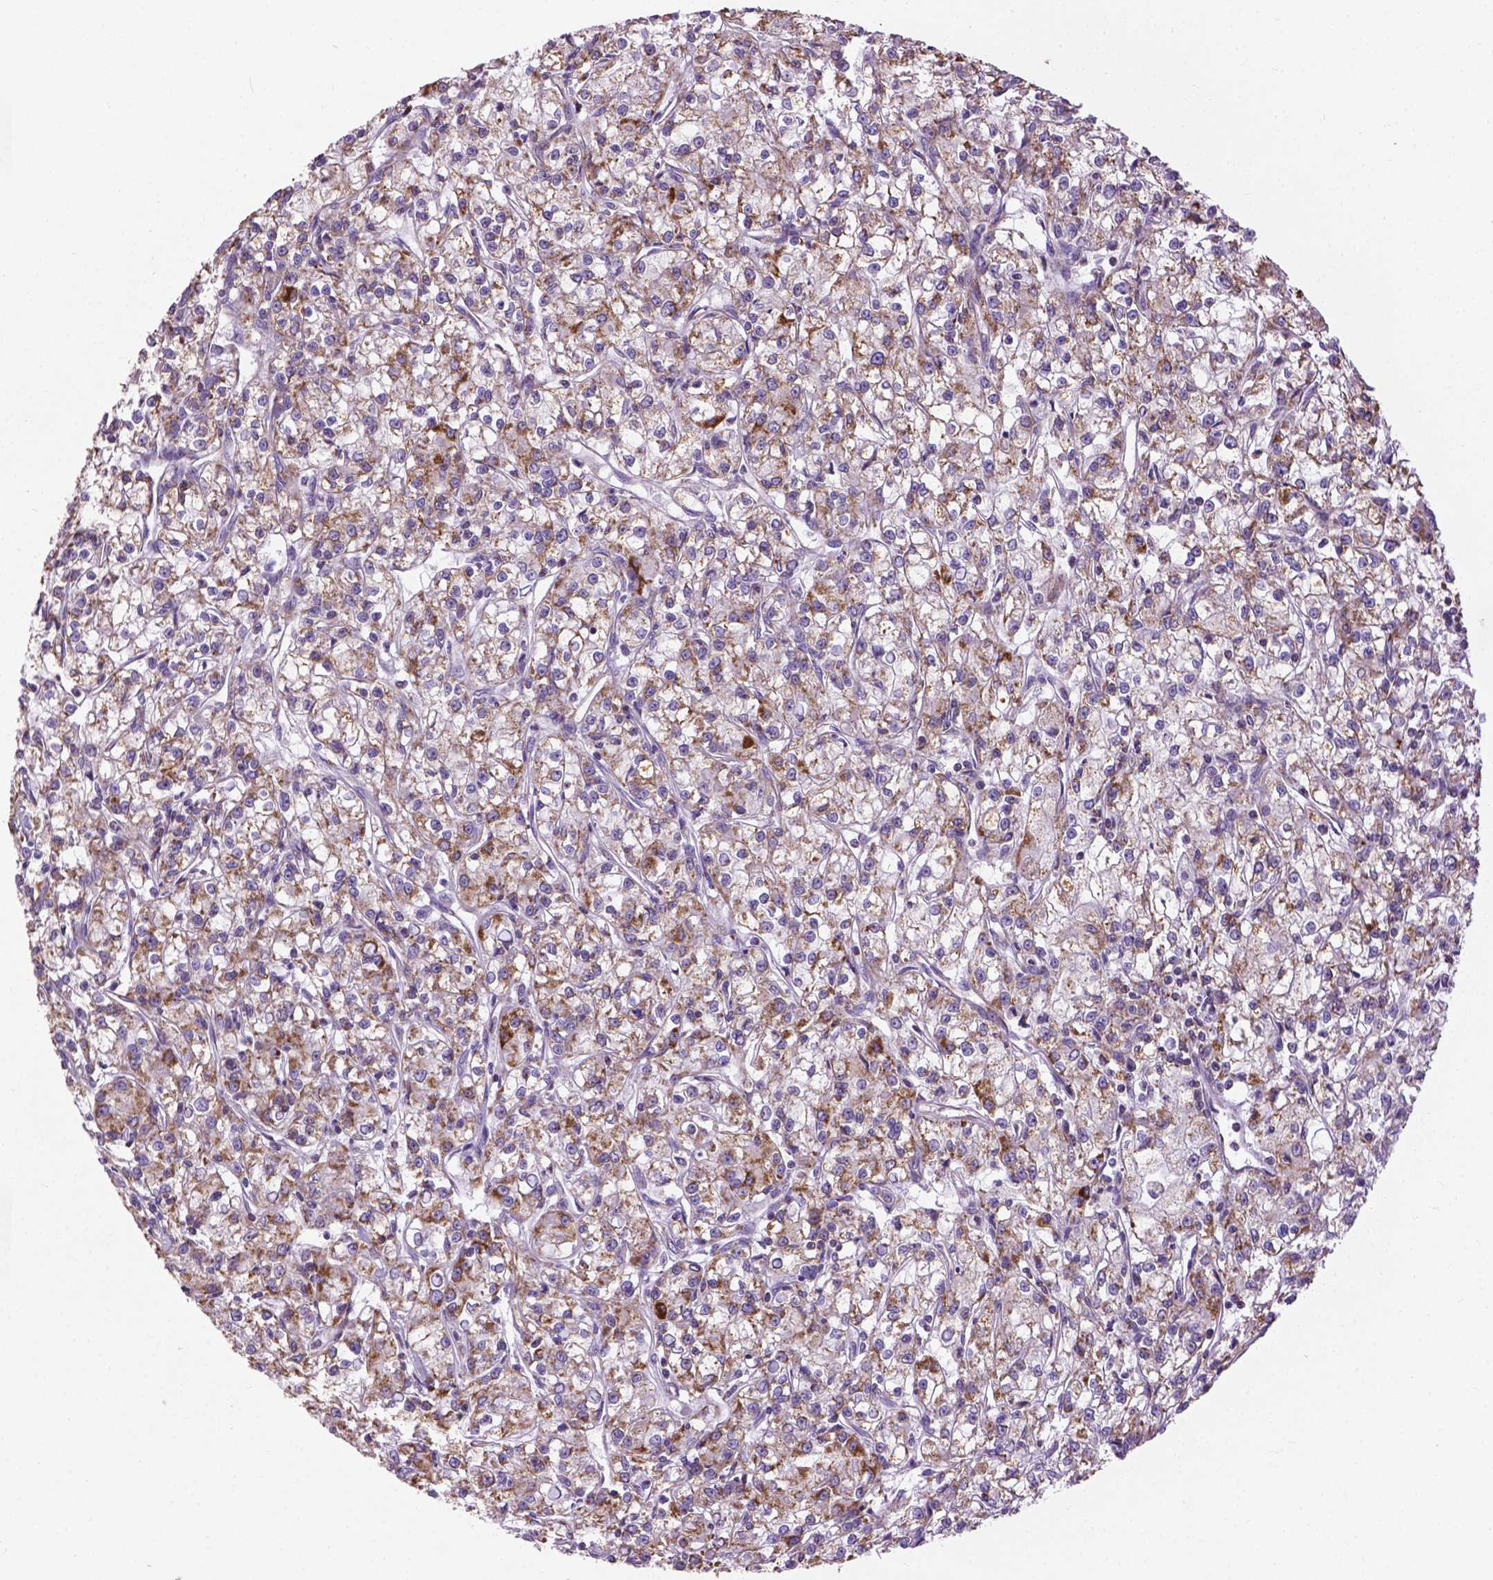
{"staining": {"intensity": "moderate", "quantity": ">75%", "location": "cytoplasmic/membranous"}, "tissue": "renal cancer", "cell_type": "Tumor cells", "image_type": "cancer", "snomed": [{"axis": "morphology", "description": "Adenocarcinoma, NOS"}, {"axis": "topography", "description": "Kidney"}], "caption": "Approximately >75% of tumor cells in renal cancer show moderate cytoplasmic/membranous protein positivity as visualized by brown immunohistochemical staining.", "gene": "VDAC1", "patient": {"sex": "female", "age": 59}}